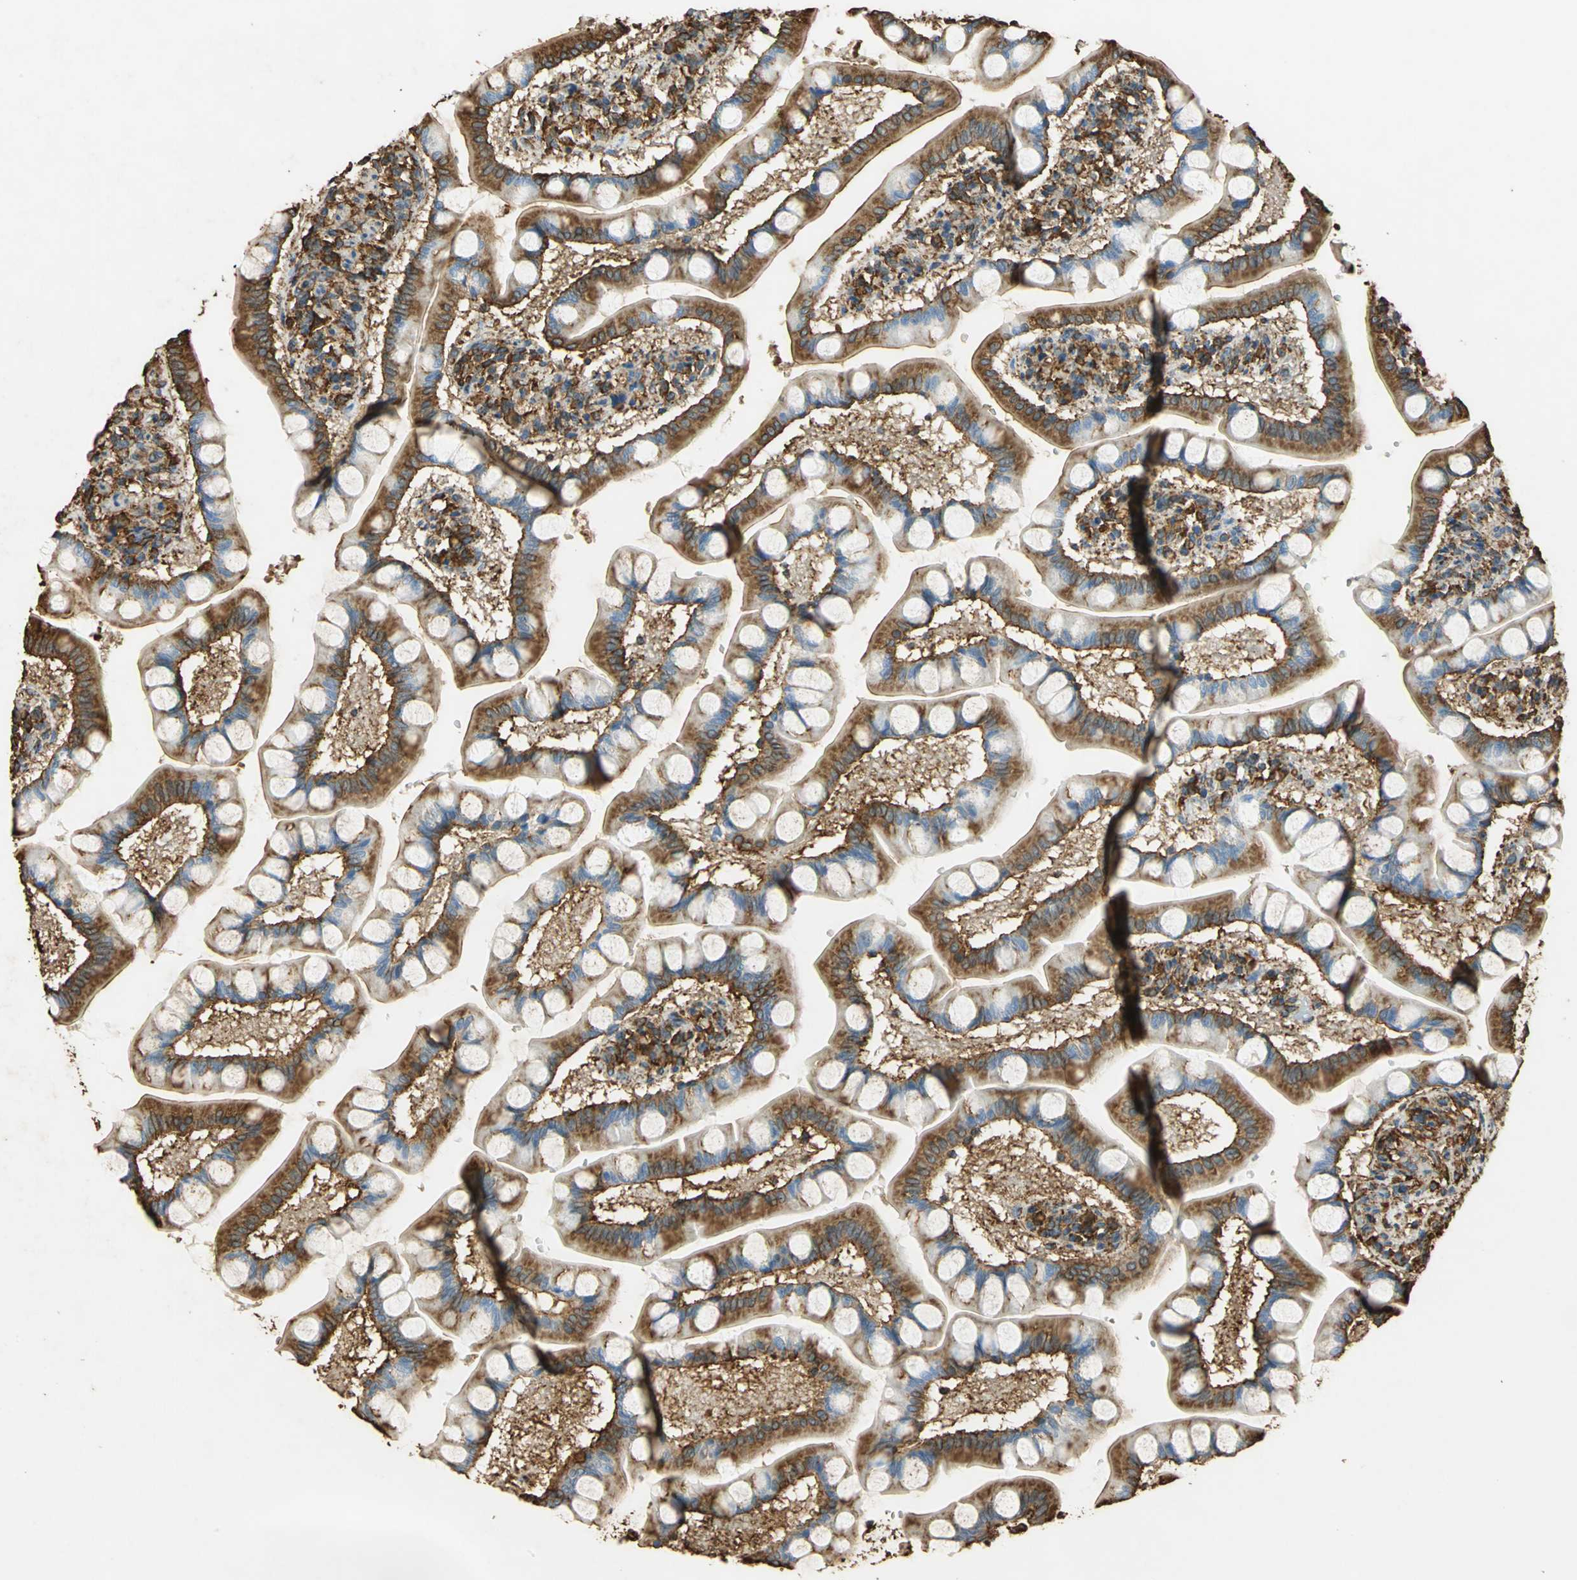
{"staining": {"intensity": "moderate", "quantity": ">75%", "location": "cytoplasmic/membranous"}, "tissue": "small intestine", "cell_type": "Glandular cells", "image_type": "normal", "snomed": [{"axis": "morphology", "description": "Normal tissue, NOS"}, {"axis": "topography", "description": "Small intestine"}], "caption": "Immunohistochemical staining of benign small intestine displays >75% levels of moderate cytoplasmic/membranous protein expression in about >75% of glandular cells.", "gene": "HSP90B1", "patient": {"sex": "male", "age": 41}}